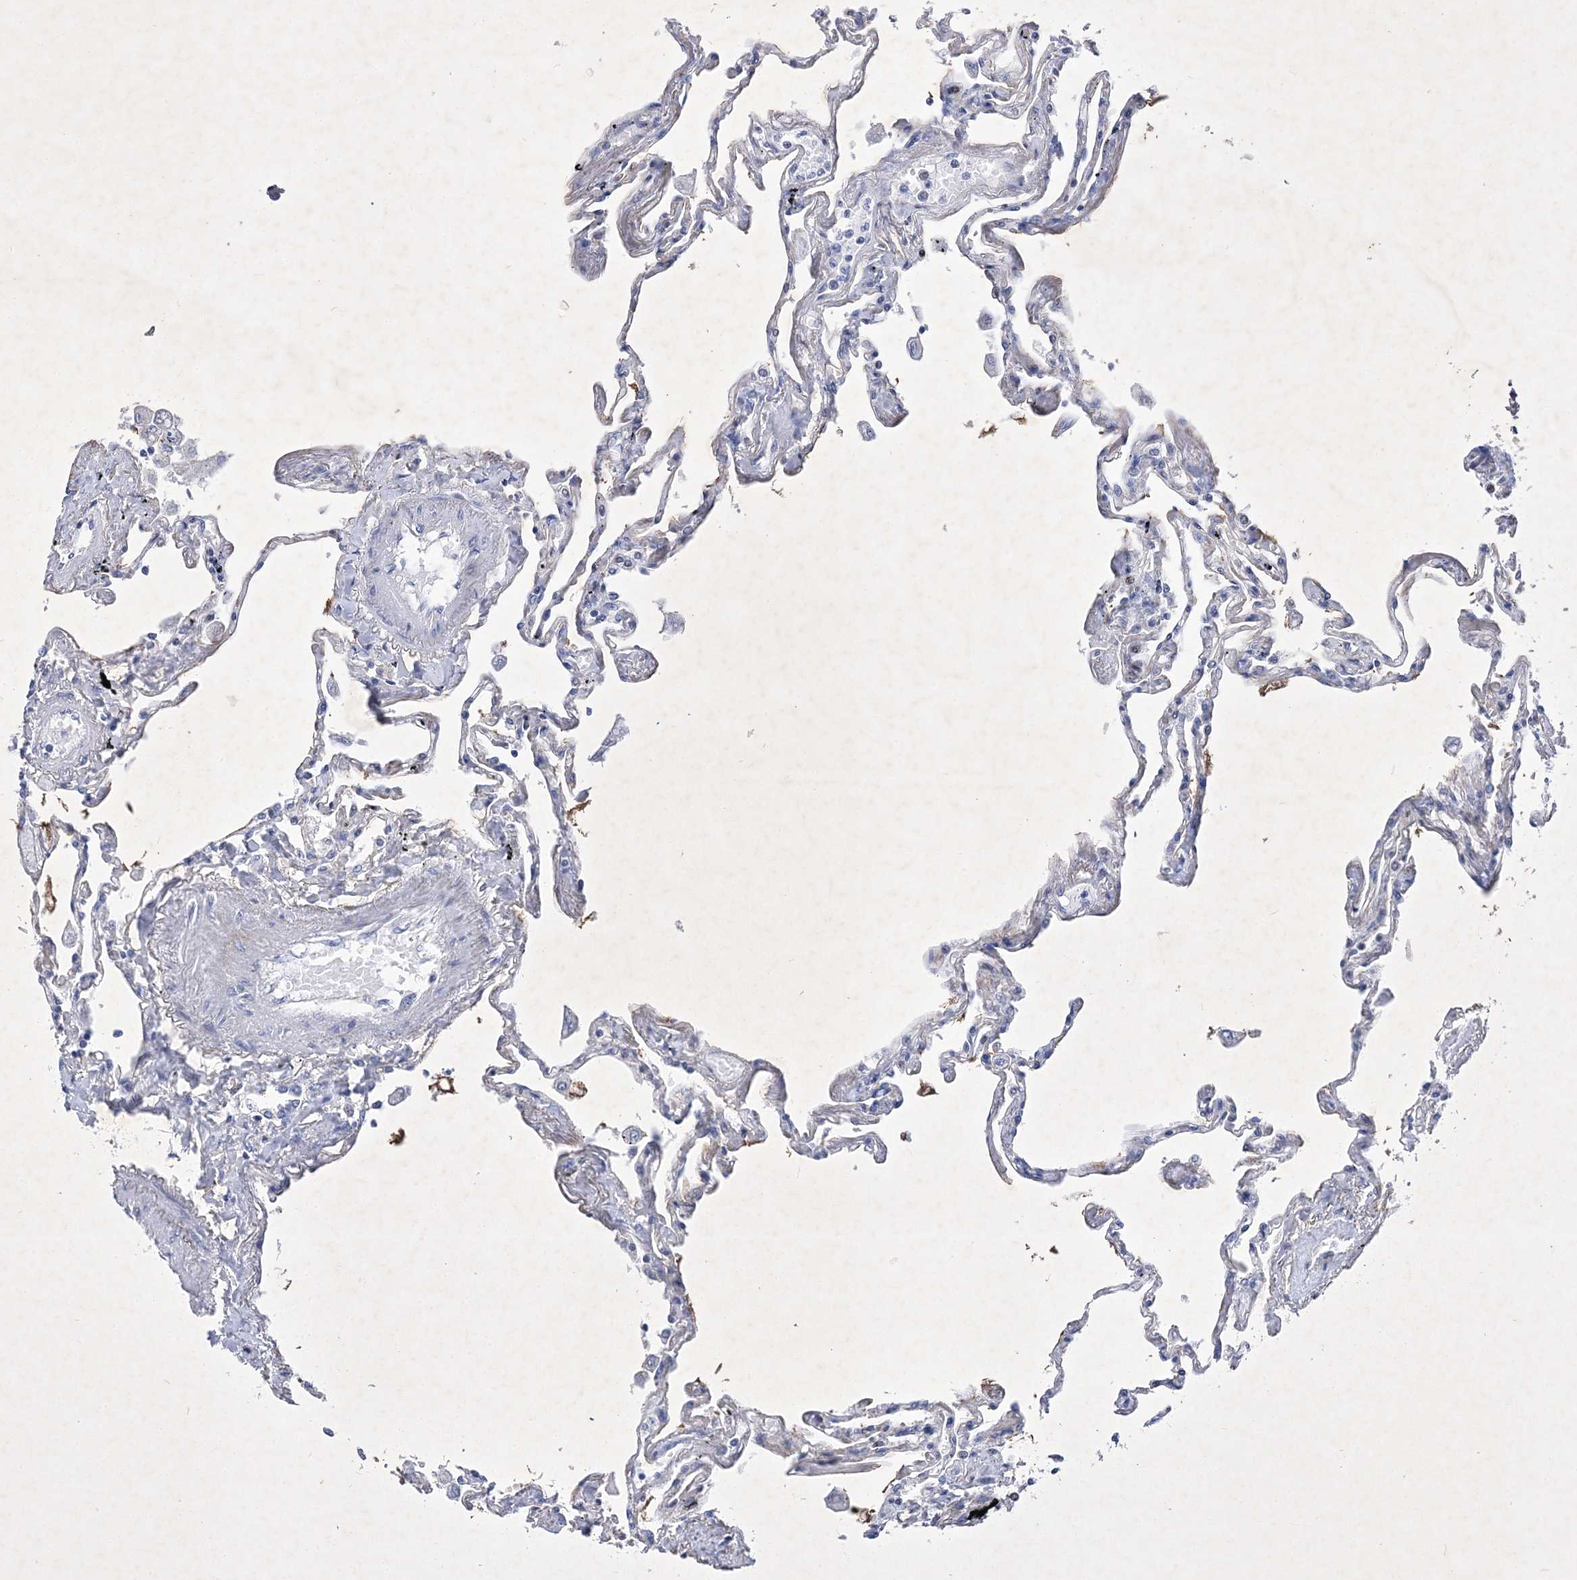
{"staining": {"intensity": "negative", "quantity": "none", "location": "none"}, "tissue": "lung", "cell_type": "Alveolar cells", "image_type": "normal", "snomed": [{"axis": "morphology", "description": "Normal tissue, NOS"}, {"axis": "topography", "description": "Lung"}], "caption": "DAB immunohistochemical staining of benign lung exhibits no significant staining in alveolar cells.", "gene": "GPN1", "patient": {"sex": "female", "age": 67}}